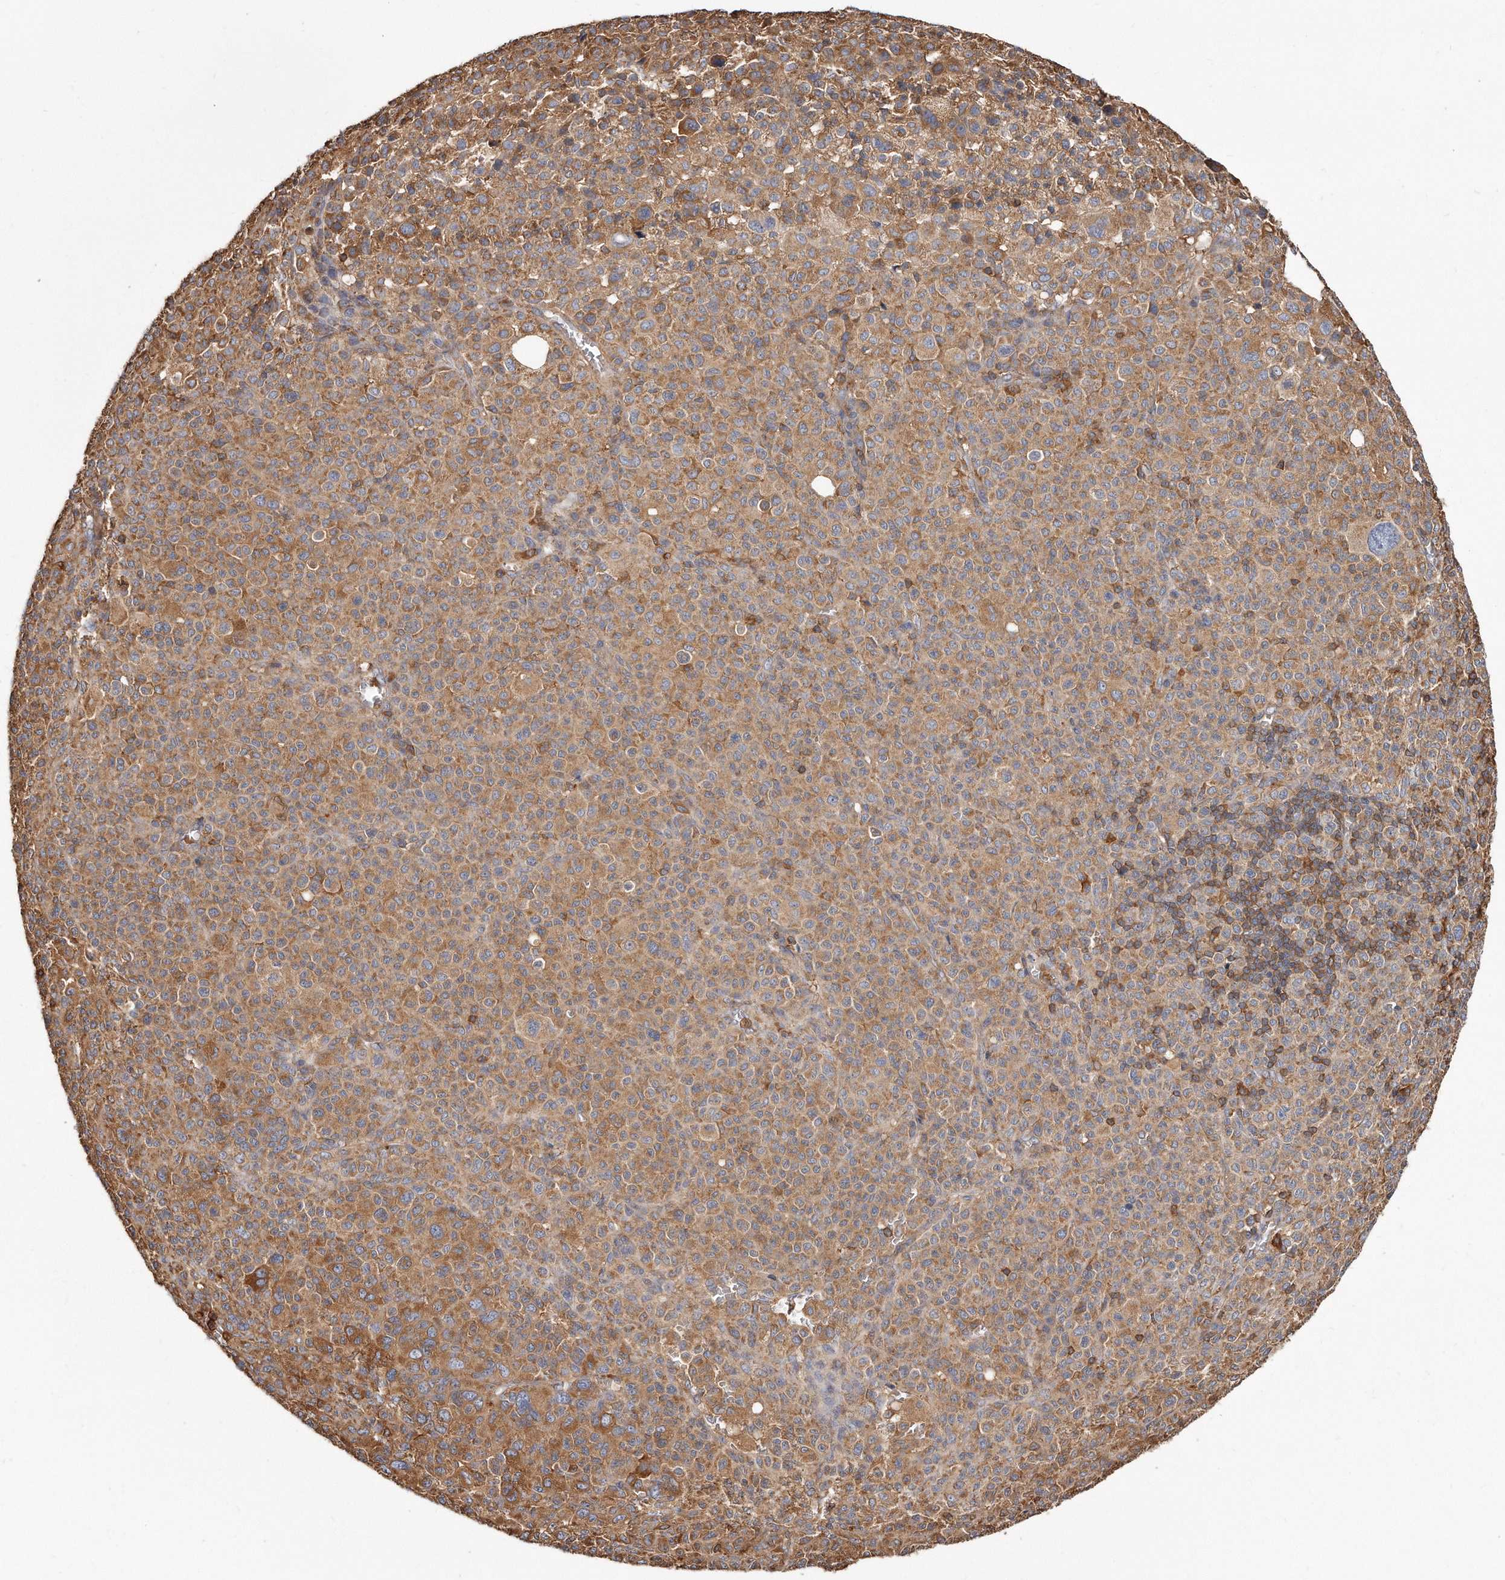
{"staining": {"intensity": "moderate", "quantity": ">75%", "location": "cytoplasmic/membranous"}, "tissue": "melanoma", "cell_type": "Tumor cells", "image_type": "cancer", "snomed": [{"axis": "morphology", "description": "Malignant melanoma, Metastatic site"}, {"axis": "topography", "description": "Skin"}], "caption": "Melanoma was stained to show a protein in brown. There is medium levels of moderate cytoplasmic/membranous expression in about >75% of tumor cells. (DAB (3,3'-diaminobenzidine) IHC, brown staining for protein, blue staining for nuclei).", "gene": "CAP1", "patient": {"sex": "female", "age": 74}}